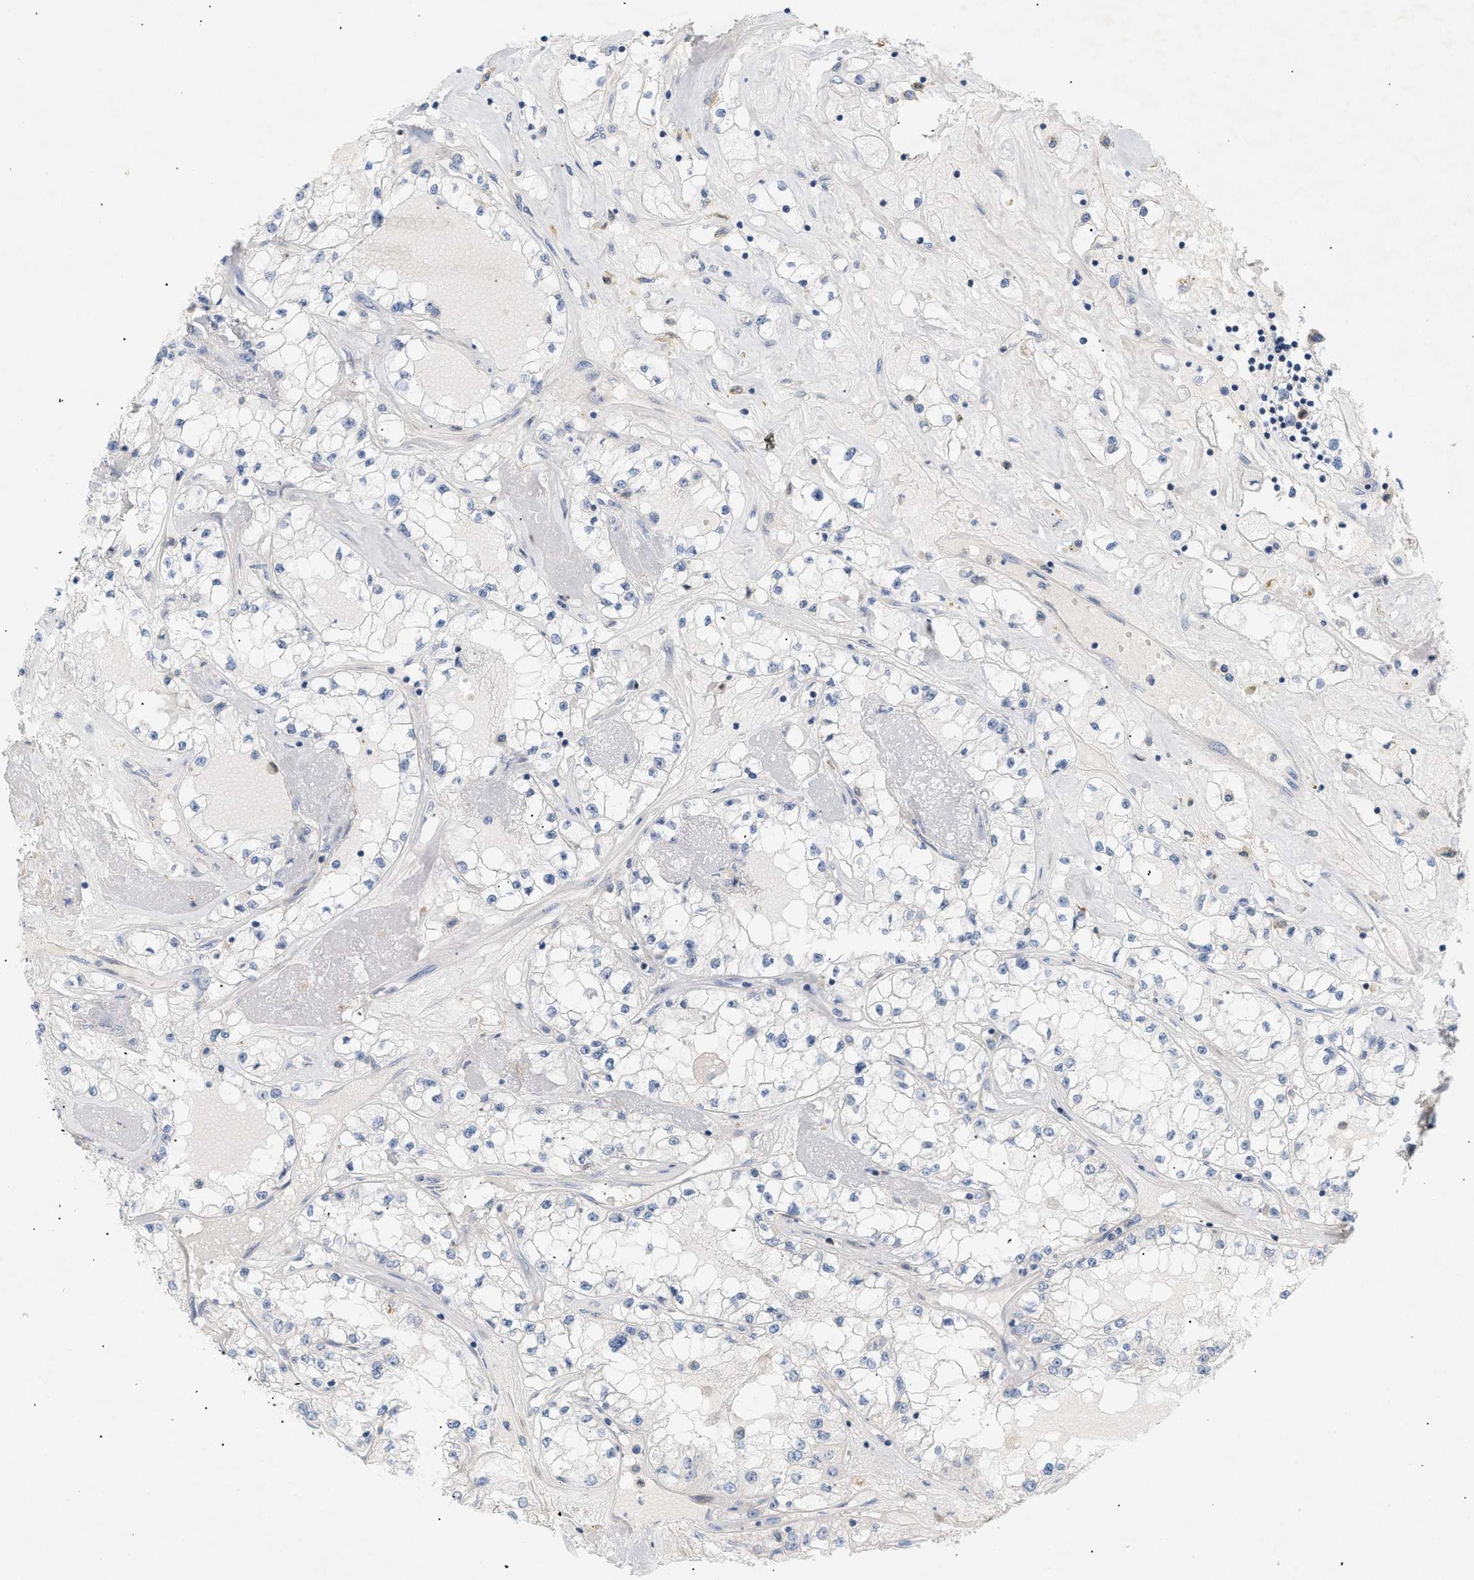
{"staining": {"intensity": "negative", "quantity": "none", "location": "none"}, "tissue": "renal cancer", "cell_type": "Tumor cells", "image_type": "cancer", "snomed": [{"axis": "morphology", "description": "Adenocarcinoma, NOS"}, {"axis": "topography", "description": "Kidney"}], "caption": "There is no significant expression in tumor cells of adenocarcinoma (renal).", "gene": "FARS2", "patient": {"sex": "male", "age": 56}}